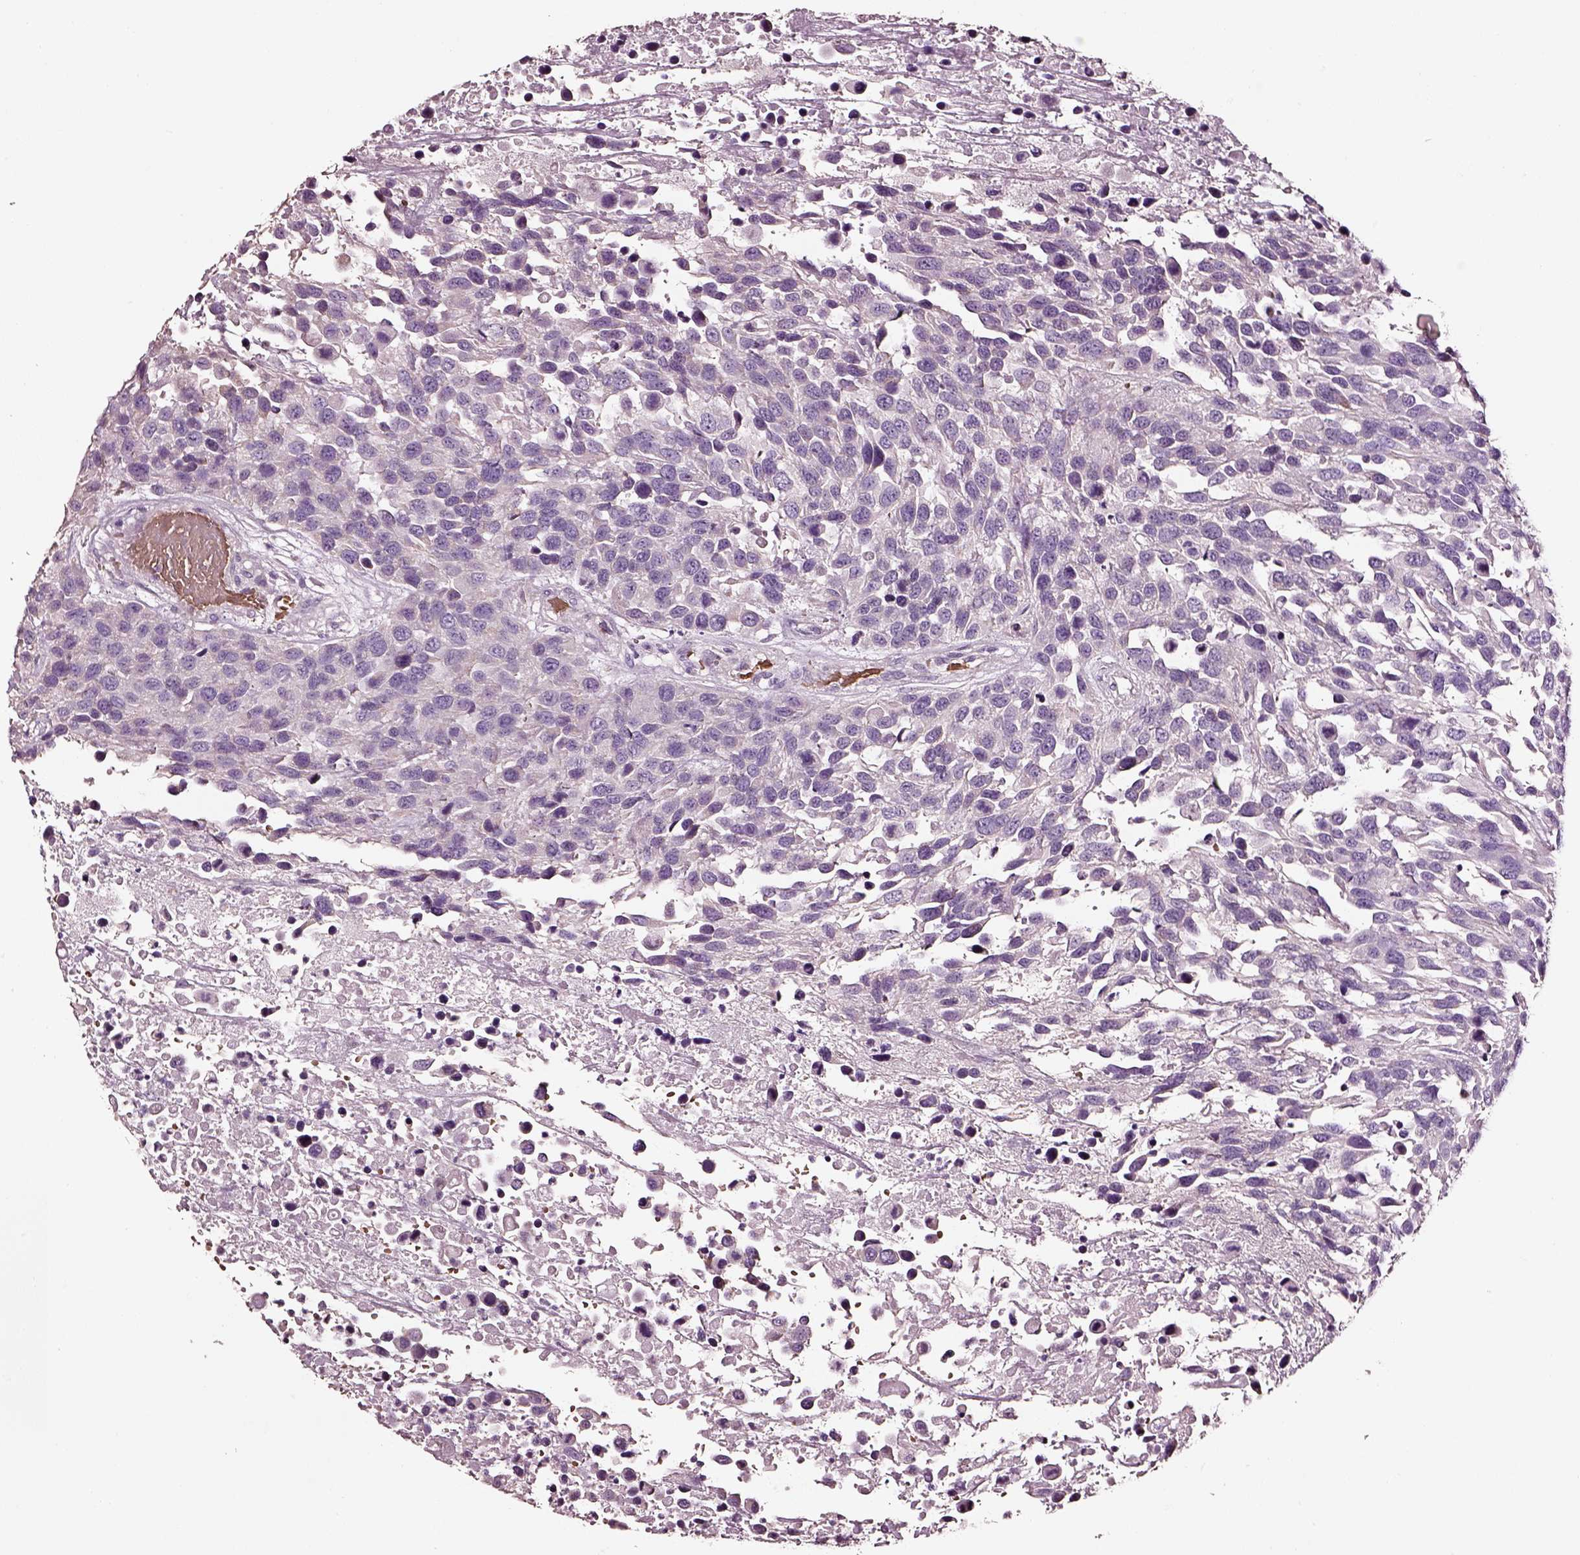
{"staining": {"intensity": "negative", "quantity": "none", "location": "none"}, "tissue": "urothelial cancer", "cell_type": "Tumor cells", "image_type": "cancer", "snomed": [{"axis": "morphology", "description": "Urothelial carcinoma, High grade"}, {"axis": "topography", "description": "Urinary bladder"}], "caption": "This is a histopathology image of immunohistochemistry (IHC) staining of urothelial cancer, which shows no expression in tumor cells. (DAB (3,3'-diaminobenzidine) immunohistochemistry, high magnification).", "gene": "AADAT", "patient": {"sex": "female", "age": 70}}